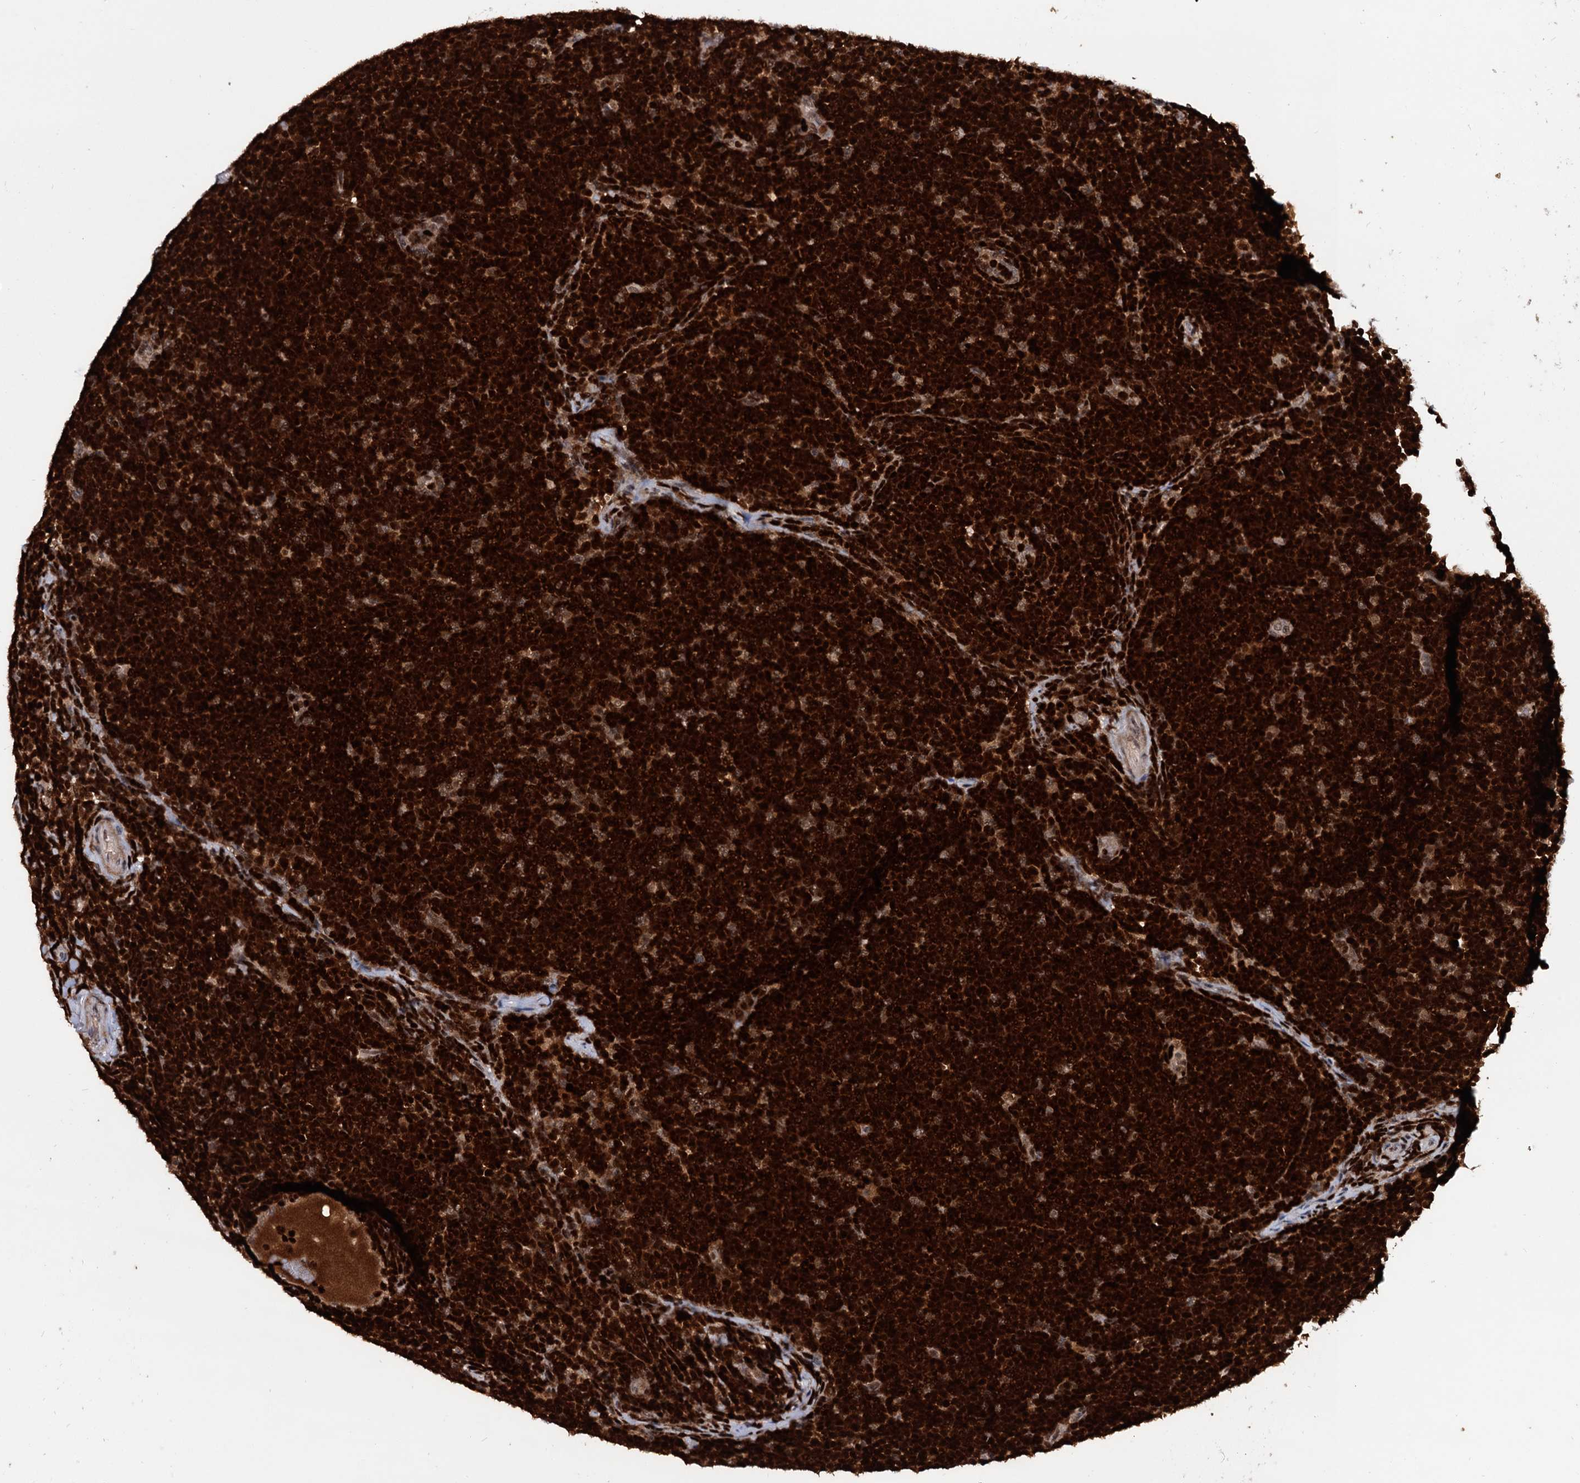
{"staining": {"intensity": "strong", "quantity": ">75%", "location": "cytoplasmic/membranous,nuclear"}, "tissue": "lymphoma", "cell_type": "Tumor cells", "image_type": "cancer", "snomed": [{"axis": "morphology", "description": "Malignant lymphoma, non-Hodgkin's type, High grade"}, {"axis": "topography", "description": "Lymph node"}], "caption": "DAB immunohistochemical staining of malignant lymphoma, non-Hodgkin's type (high-grade) displays strong cytoplasmic/membranous and nuclear protein staining in about >75% of tumor cells.", "gene": "RNASEH2B", "patient": {"sex": "male", "age": 13}}